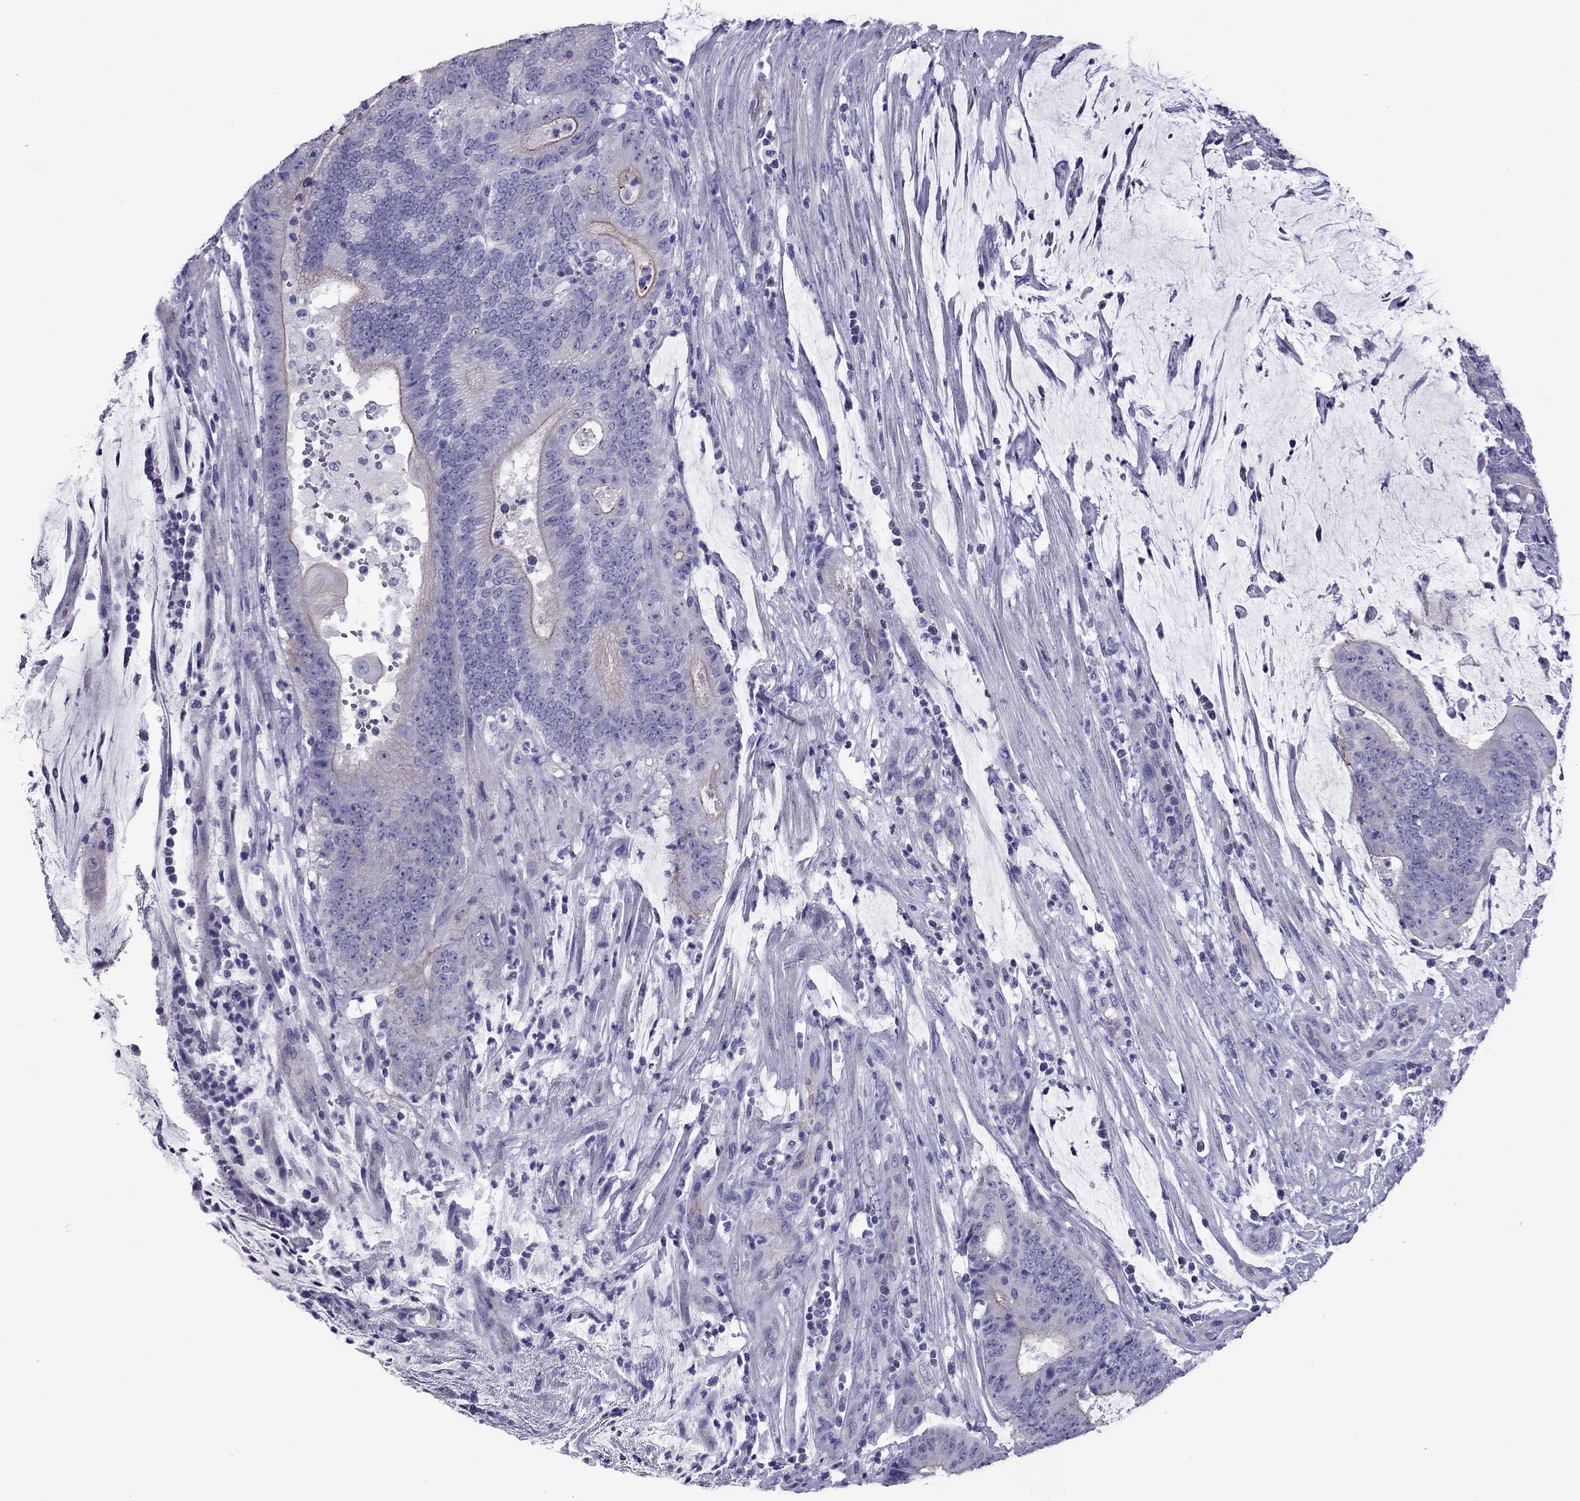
{"staining": {"intensity": "negative", "quantity": "none", "location": "none"}, "tissue": "colorectal cancer", "cell_type": "Tumor cells", "image_type": "cancer", "snomed": [{"axis": "morphology", "description": "Adenocarcinoma, NOS"}, {"axis": "topography", "description": "Colon"}], "caption": "Human colorectal cancer (adenocarcinoma) stained for a protein using IHC shows no staining in tumor cells.", "gene": "MYL11", "patient": {"sex": "female", "age": 43}}